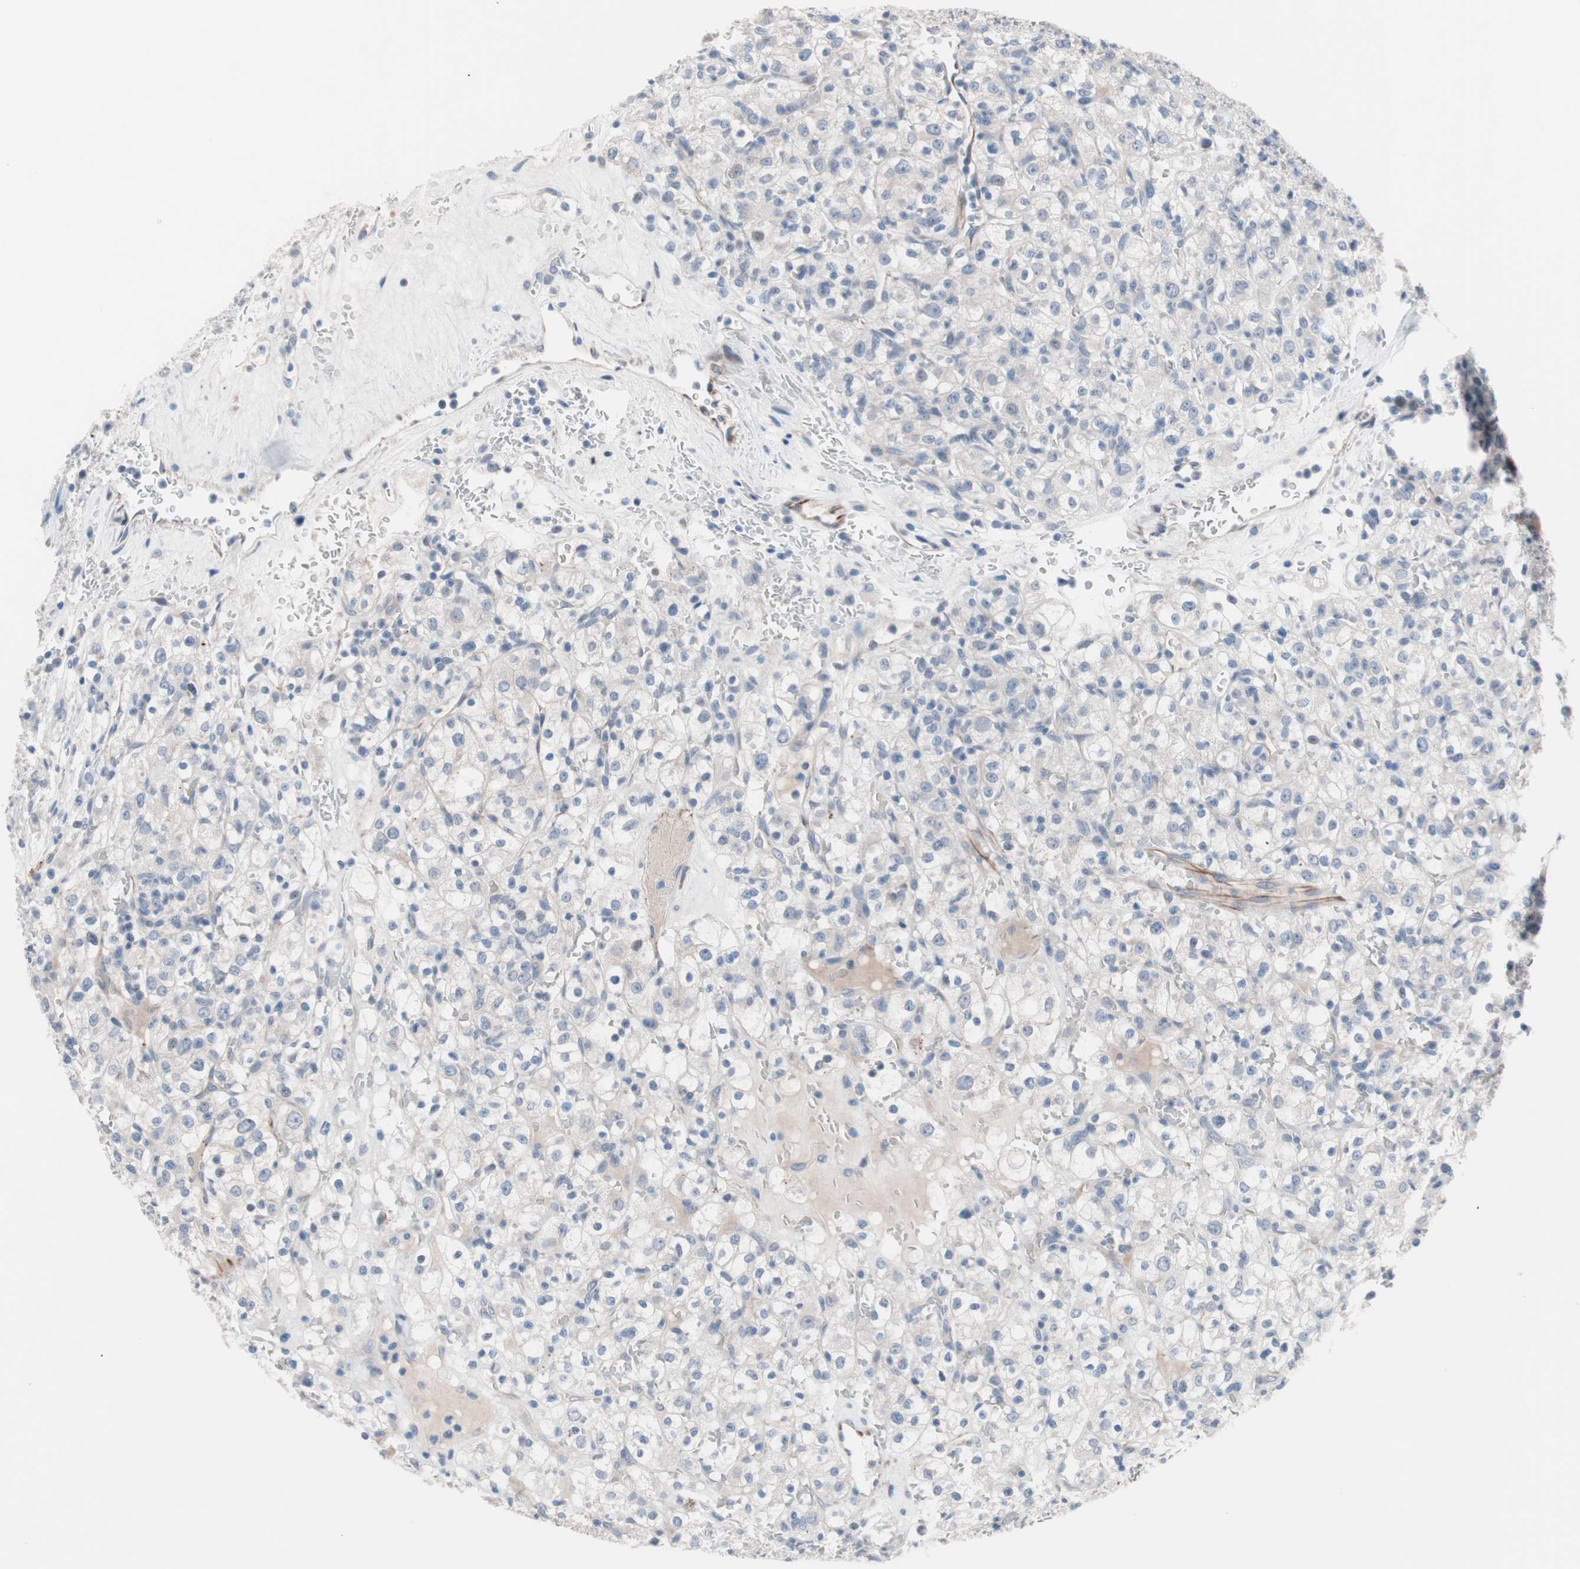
{"staining": {"intensity": "negative", "quantity": "none", "location": "none"}, "tissue": "renal cancer", "cell_type": "Tumor cells", "image_type": "cancer", "snomed": [{"axis": "morphology", "description": "Normal tissue, NOS"}, {"axis": "morphology", "description": "Adenocarcinoma, NOS"}, {"axis": "topography", "description": "Kidney"}], "caption": "DAB (3,3'-diaminobenzidine) immunohistochemical staining of renal adenocarcinoma shows no significant positivity in tumor cells.", "gene": "ULBP1", "patient": {"sex": "female", "age": 72}}